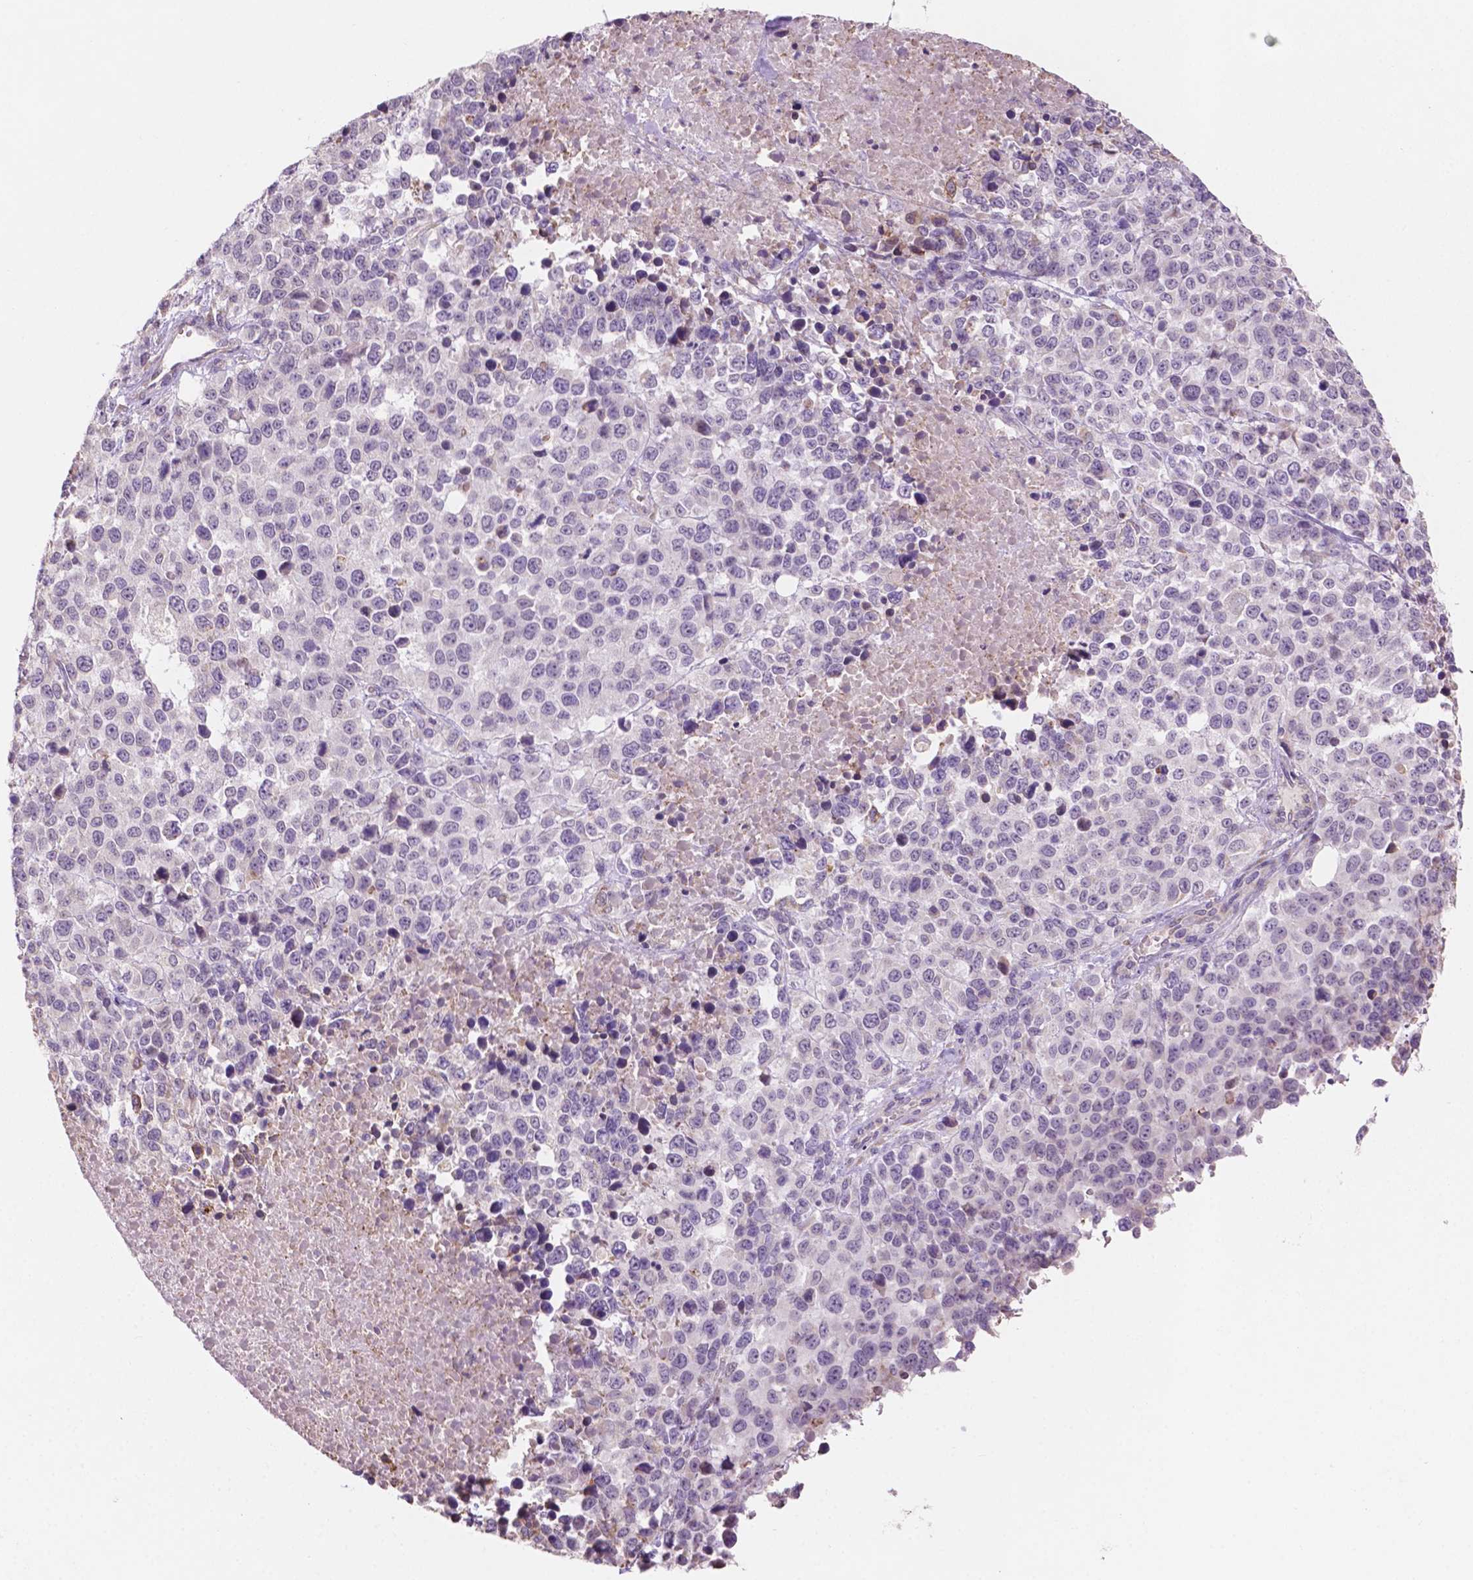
{"staining": {"intensity": "negative", "quantity": "none", "location": "none"}, "tissue": "melanoma", "cell_type": "Tumor cells", "image_type": "cancer", "snomed": [{"axis": "morphology", "description": "Malignant melanoma, Metastatic site"}, {"axis": "topography", "description": "Skin"}], "caption": "High power microscopy image of an immunohistochemistry histopathology image of malignant melanoma (metastatic site), revealing no significant staining in tumor cells. (DAB IHC with hematoxylin counter stain).", "gene": "LRP1B", "patient": {"sex": "male", "age": 84}}